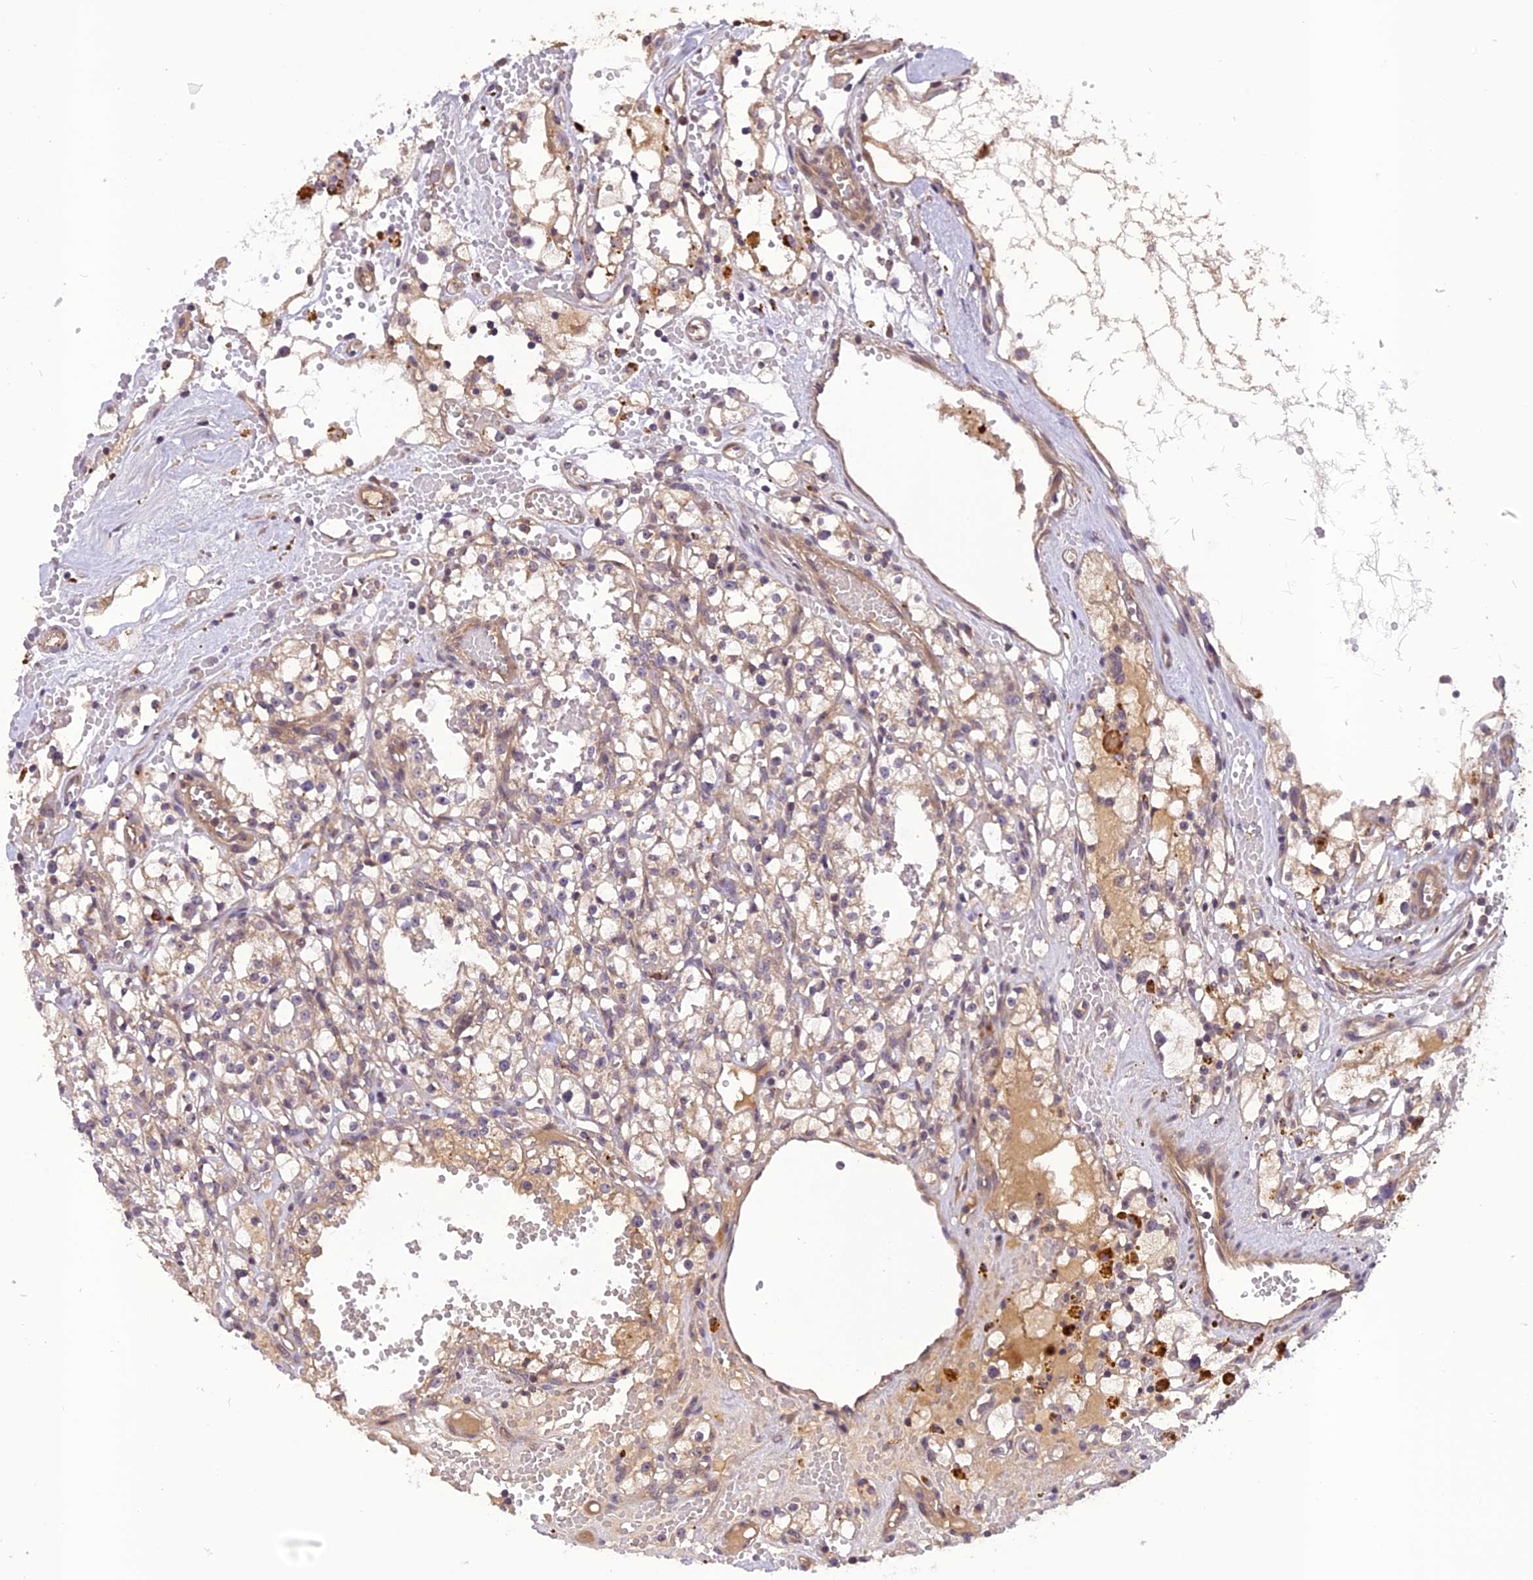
{"staining": {"intensity": "weak", "quantity": "25%-75%", "location": "cytoplasmic/membranous"}, "tissue": "renal cancer", "cell_type": "Tumor cells", "image_type": "cancer", "snomed": [{"axis": "morphology", "description": "Adenocarcinoma, NOS"}, {"axis": "topography", "description": "Kidney"}], "caption": "Immunohistochemical staining of adenocarcinoma (renal) exhibits weak cytoplasmic/membranous protein staining in about 25%-75% of tumor cells.", "gene": "FNIP2", "patient": {"sex": "male", "age": 56}}